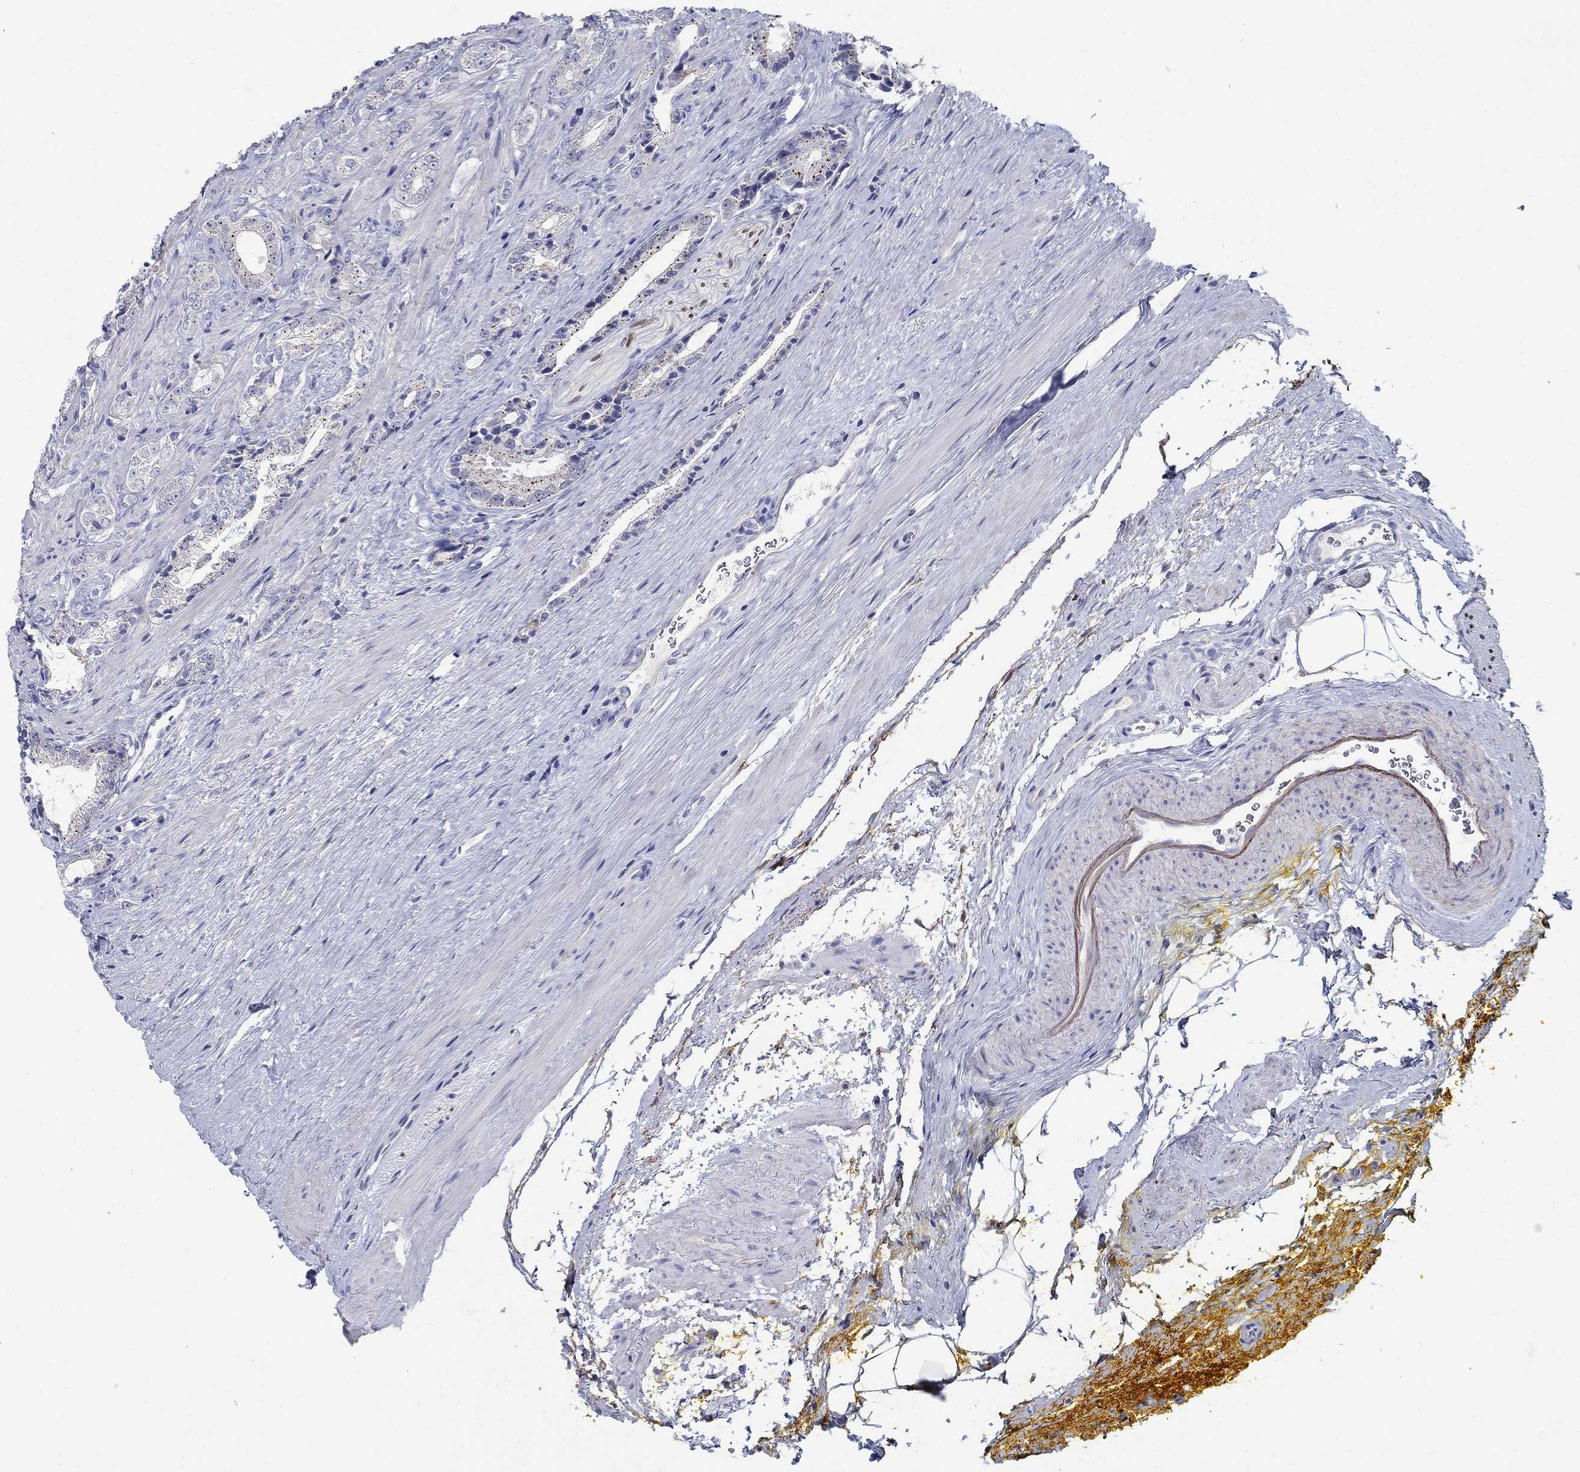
{"staining": {"intensity": "strong", "quantity": "25%-75%", "location": "cytoplasmic/membranous"}, "tissue": "prostate cancer", "cell_type": "Tumor cells", "image_type": "cancer", "snomed": [{"axis": "morphology", "description": "Adenocarcinoma, NOS"}, {"axis": "topography", "description": "Prostate"}], "caption": "Prostate cancer (adenocarcinoma) was stained to show a protein in brown. There is high levels of strong cytoplasmic/membranous expression in approximately 25%-75% of tumor cells.", "gene": "SOX2", "patient": {"sex": "male", "age": 67}}